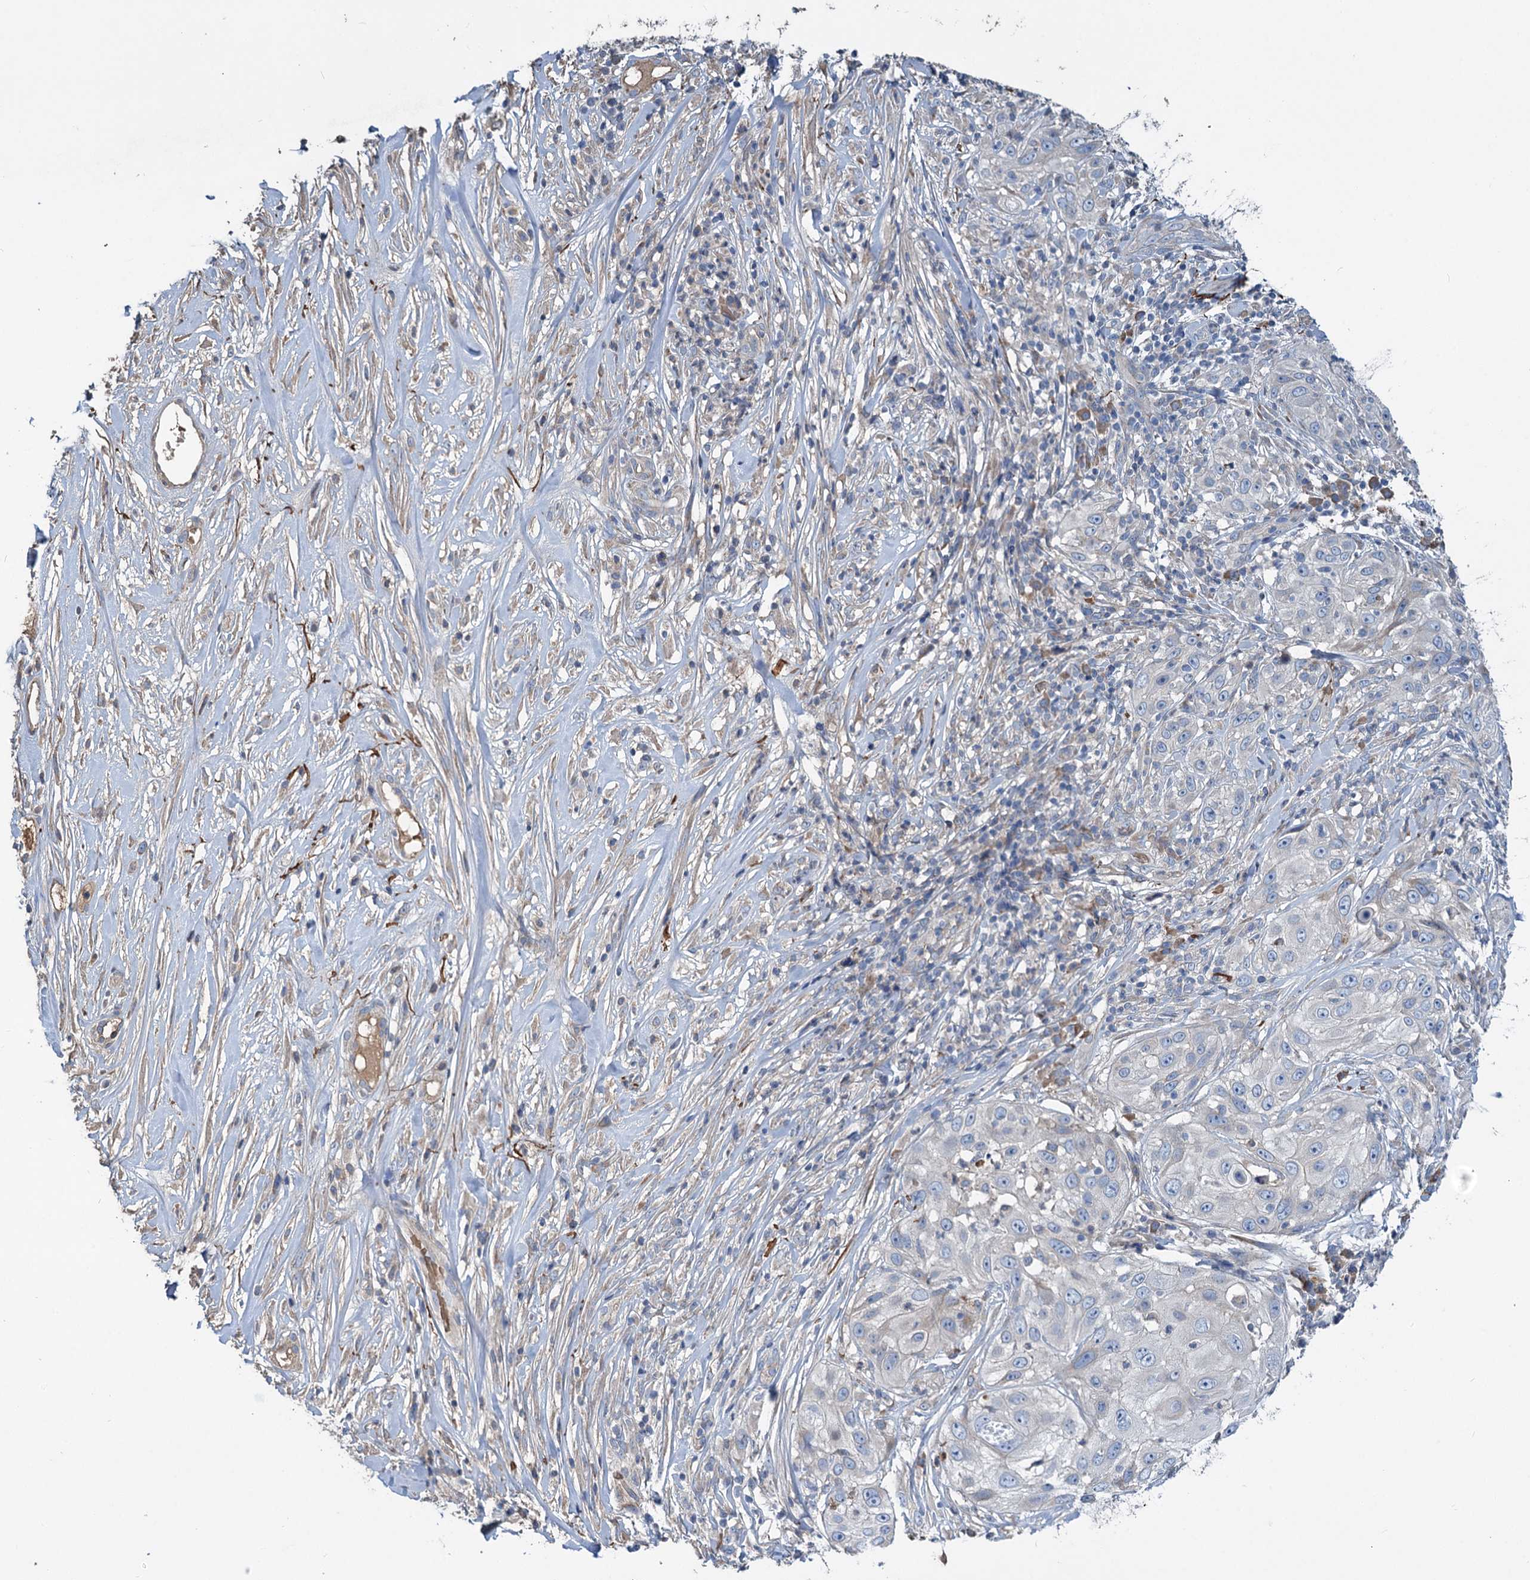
{"staining": {"intensity": "negative", "quantity": "none", "location": "none"}, "tissue": "skin cancer", "cell_type": "Tumor cells", "image_type": "cancer", "snomed": [{"axis": "morphology", "description": "Squamous cell carcinoma, NOS"}, {"axis": "topography", "description": "Skin"}], "caption": "The image exhibits no staining of tumor cells in skin cancer.", "gene": "URAD", "patient": {"sex": "female", "age": 44}}